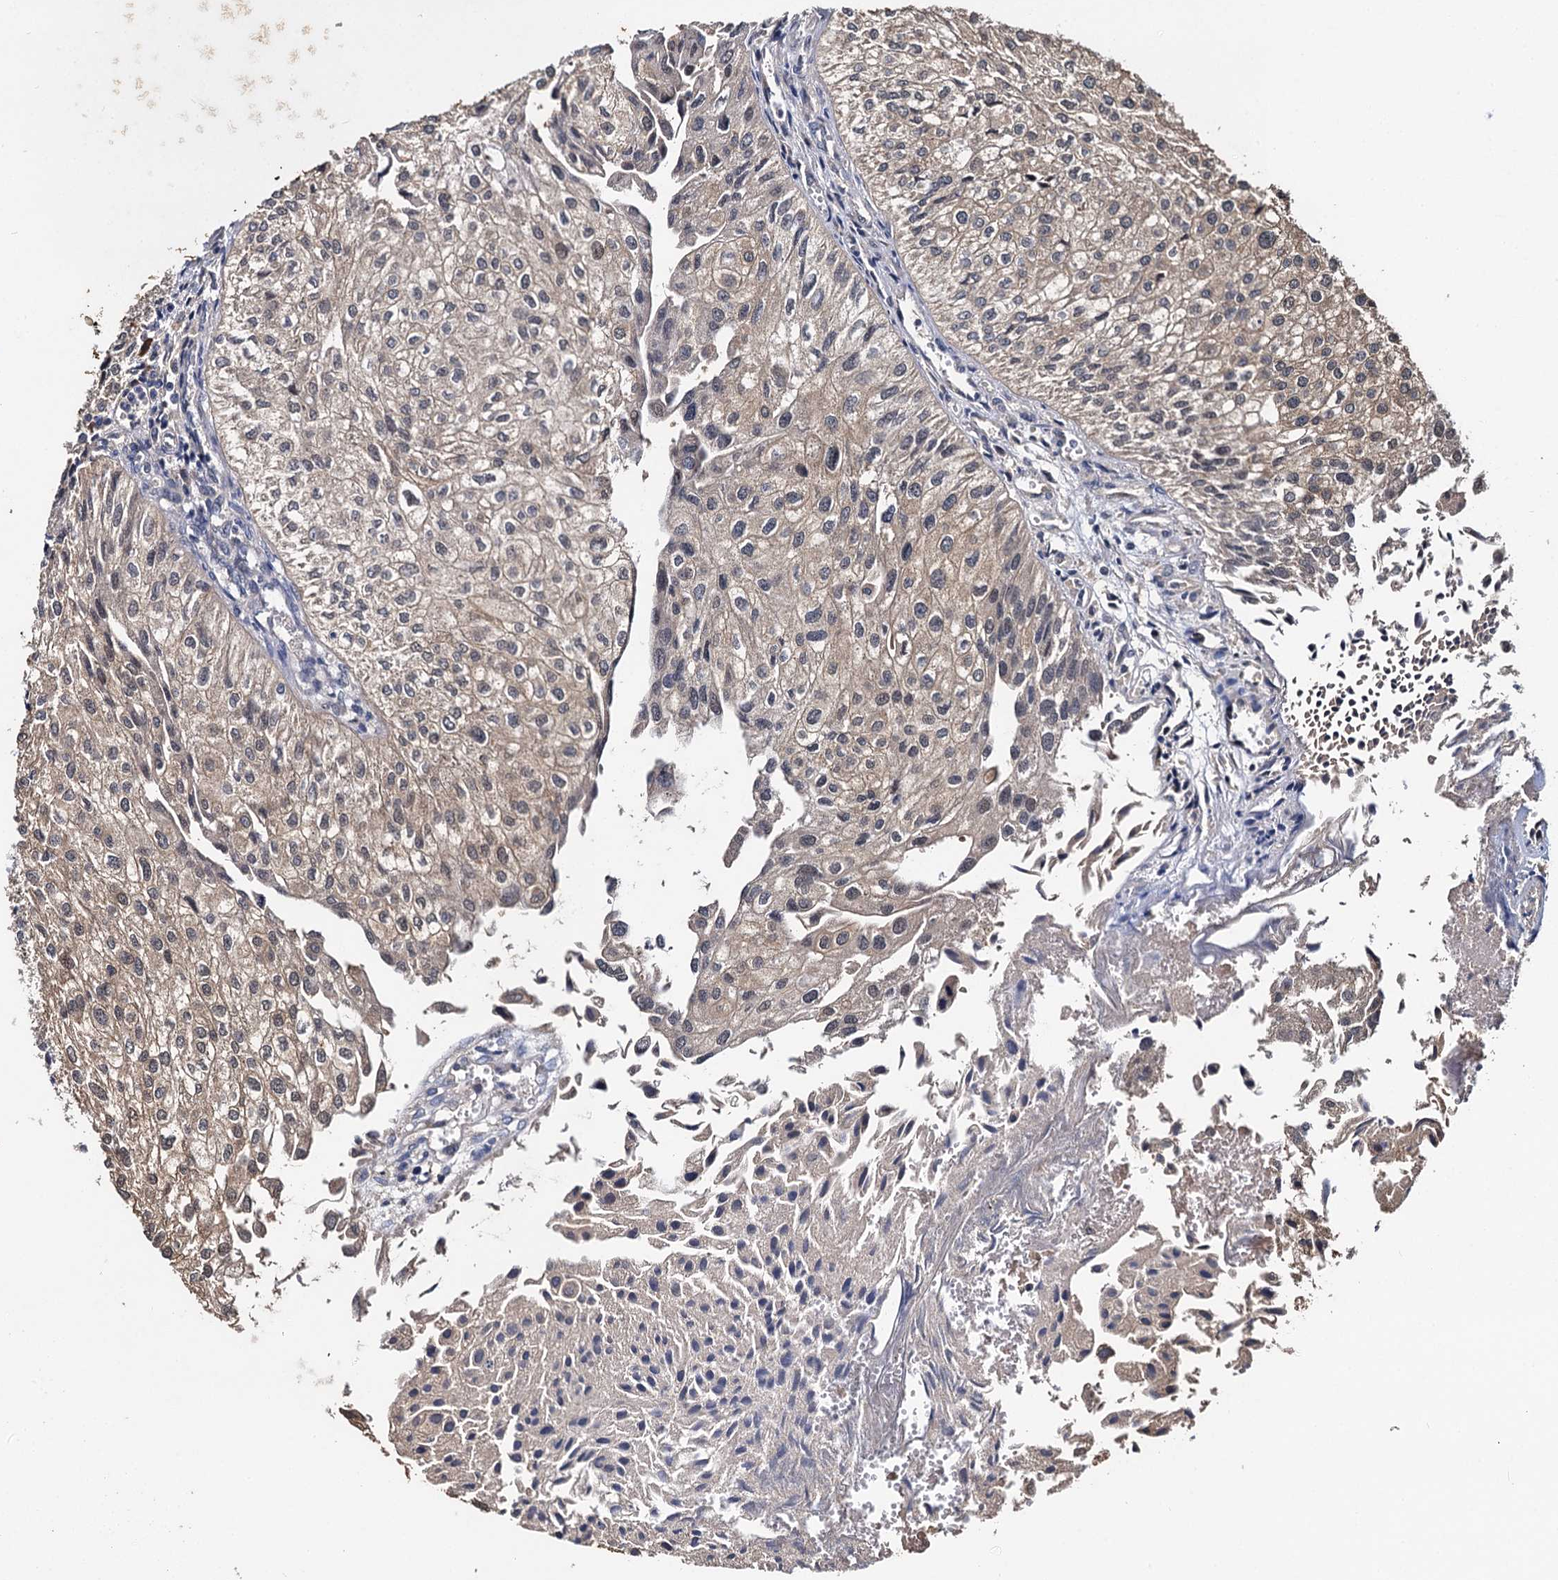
{"staining": {"intensity": "moderate", "quantity": "<25%", "location": "cytoplasmic/membranous,nuclear"}, "tissue": "urothelial cancer", "cell_type": "Tumor cells", "image_type": "cancer", "snomed": [{"axis": "morphology", "description": "Urothelial carcinoma, Low grade"}, {"axis": "topography", "description": "Urinary bladder"}], "caption": "Protein expression analysis of low-grade urothelial carcinoma shows moderate cytoplasmic/membranous and nuclear expression in about <25% of tumor cells. Ihc stains the protein in brown and the nuclei are stained blue.", "gene": "SLC46A3", "patient": {"sex": "female", "age": 89}}